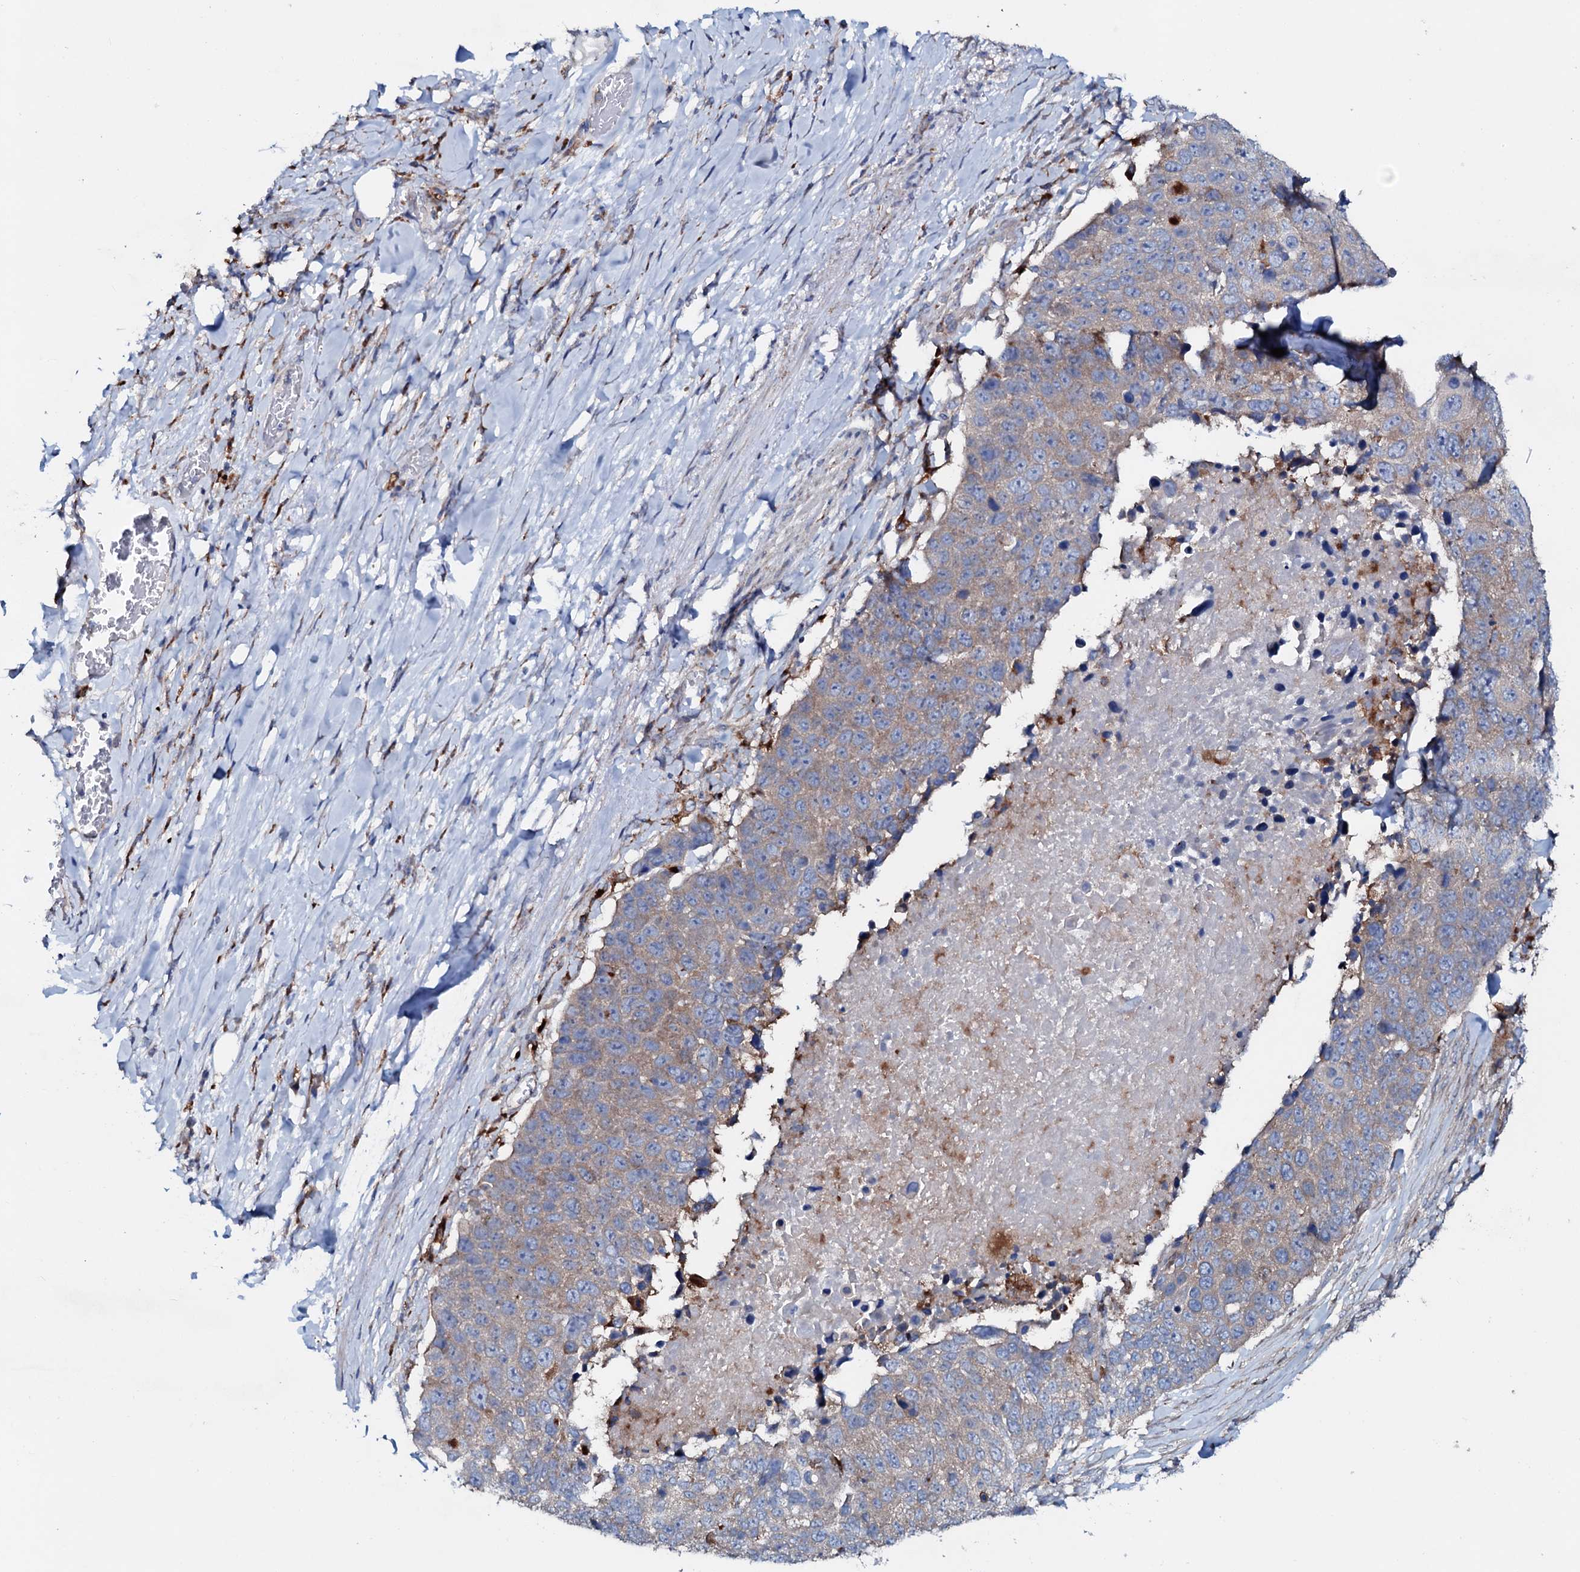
{"staining": {"intensity": "weak", "quantity": "25%-75%", "location": "cytoplasmic/membranous"}, "tissue": "lung cancer", "cell_type": "Tumor cells", "image_type": "cancer", "snomed": [{"axis": "morphology", "description": "Normal tissue, NOS"}, {"axis": "morphology", "description": "Squamous cell carcinoma, NOS"}, {"axis": "topography", "description": "Lymph node"}, {"axis": "topography", "description": "Lung"}], "caption": "Protein expression analysis of human lung cancer (squamous cell carcinoma) reveals weak cytoplasmic/membranous expression in approximately 25%-75% of tumor cells.", "gene": "P2RX4", "patient": {"sex": "male", "age": 66}}